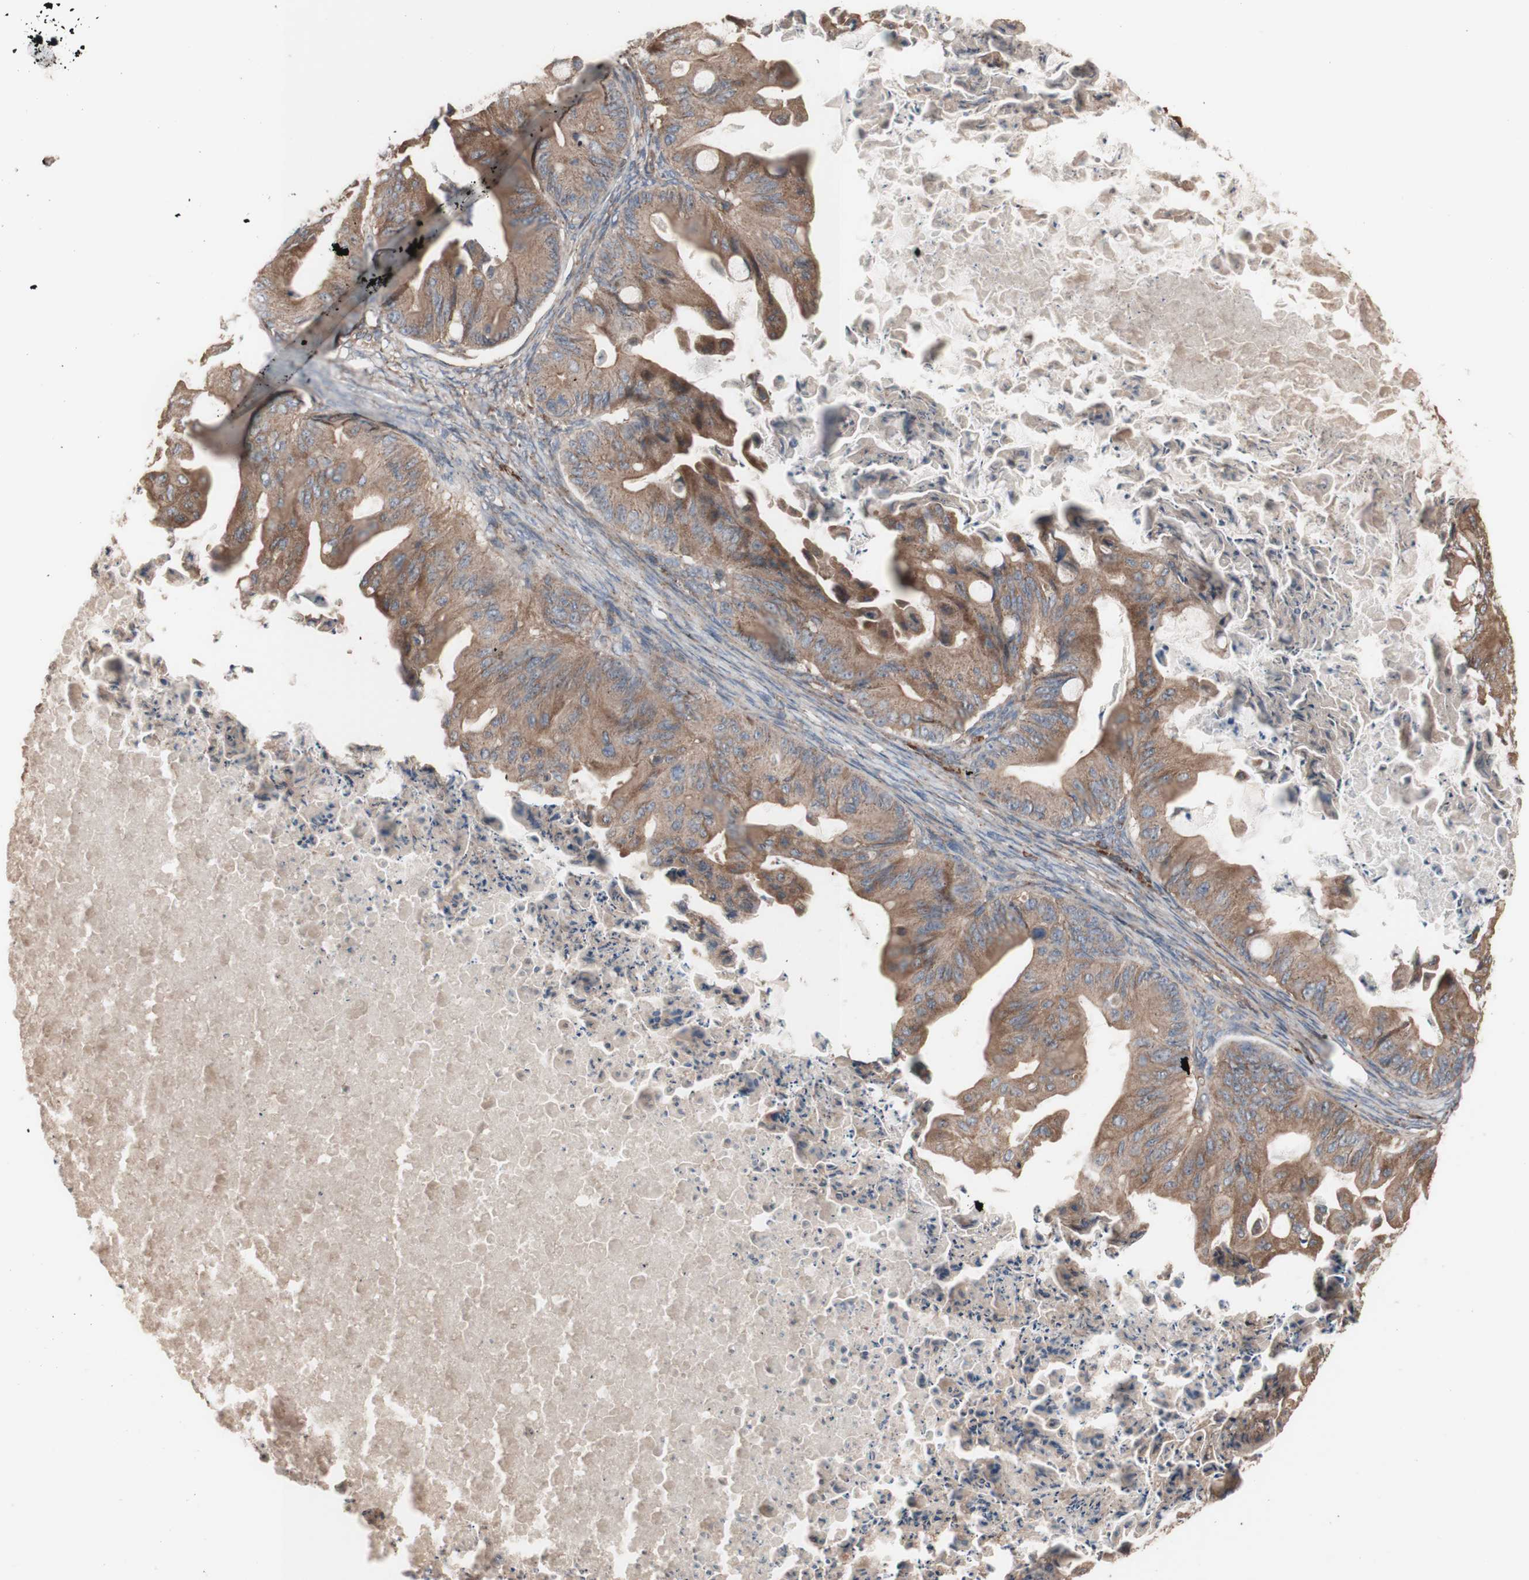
{"staining": {"intensity": "moderate", "quantity": ">75%", "location": "cytoplasmic/membranous"}, "tissue": "ovarian cancer", "cell_type": "Tumor cells", "image_type": "cancer", "snomed": [{"axis": "morphology", "description": "Cystadenocarcinoma, mucinous, NOS"}, {"axis": "topography", "description": "Ovary"}], "caption": "The immunohistochemical stain labels moderate cytoplasmic/membranous staining in tumor cells of ovarian mucinous cystadenocarcinoma tissue.", "gene": "COPB1", "patient": {"sex": "female", "age": 37}}